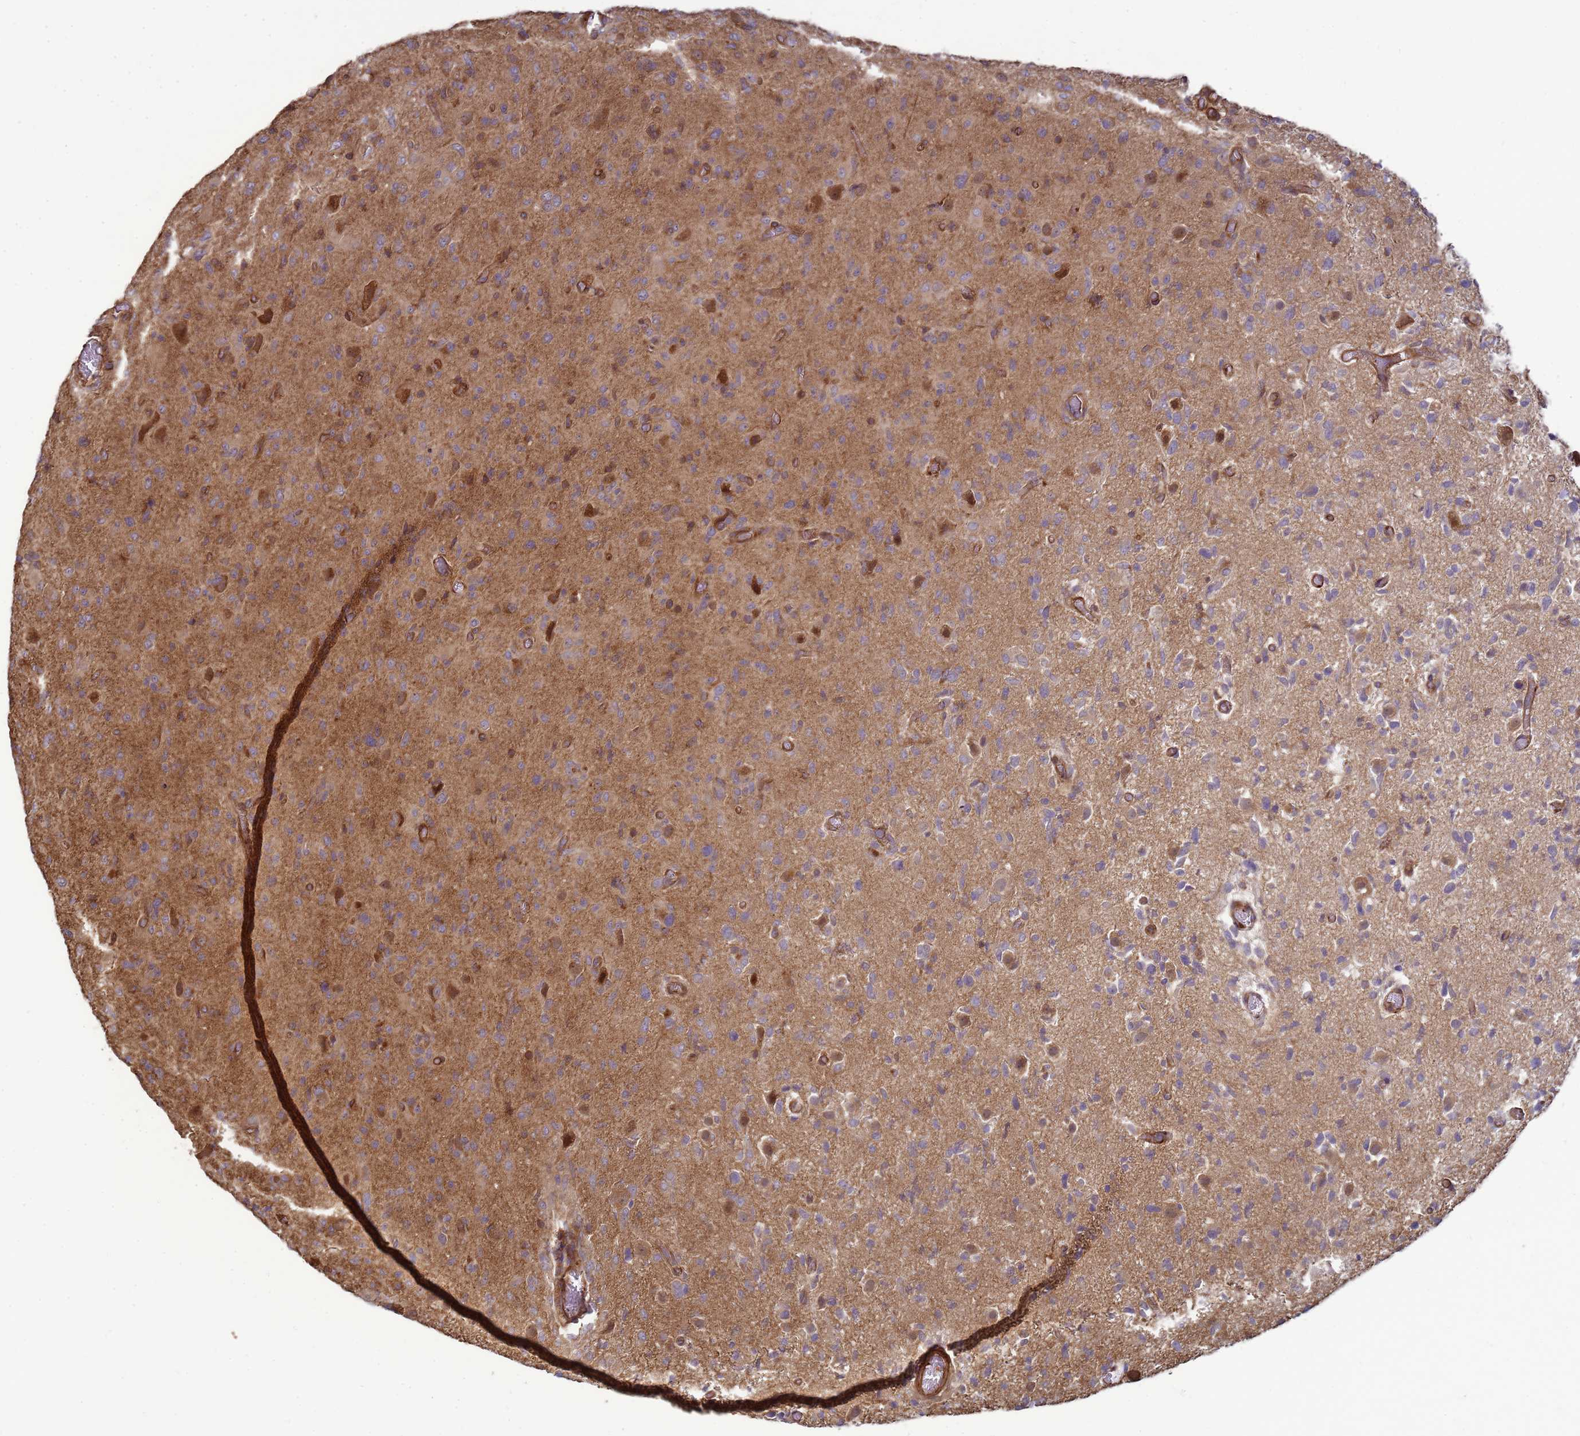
{"staining": {"intensity": "moderate", "quantity": ">75%", "location": "cytoplasmic/membranous"}, "tissue": "glioma", "cell_type": "Tumor cells", "image_type": "cancer", "snomed": [{"axis": "morphology", "description": "Glioma, malignant, High grade"}, {"axis": "topography", "description": "Brain"}], "caption": "Glioma stained with IHC demonstrates moderate cytoplasmic/membranous staining in approximately >75% of tumor cells.", "gene": "CNOT1", "patient": {"sex": "female", "age": 57}}